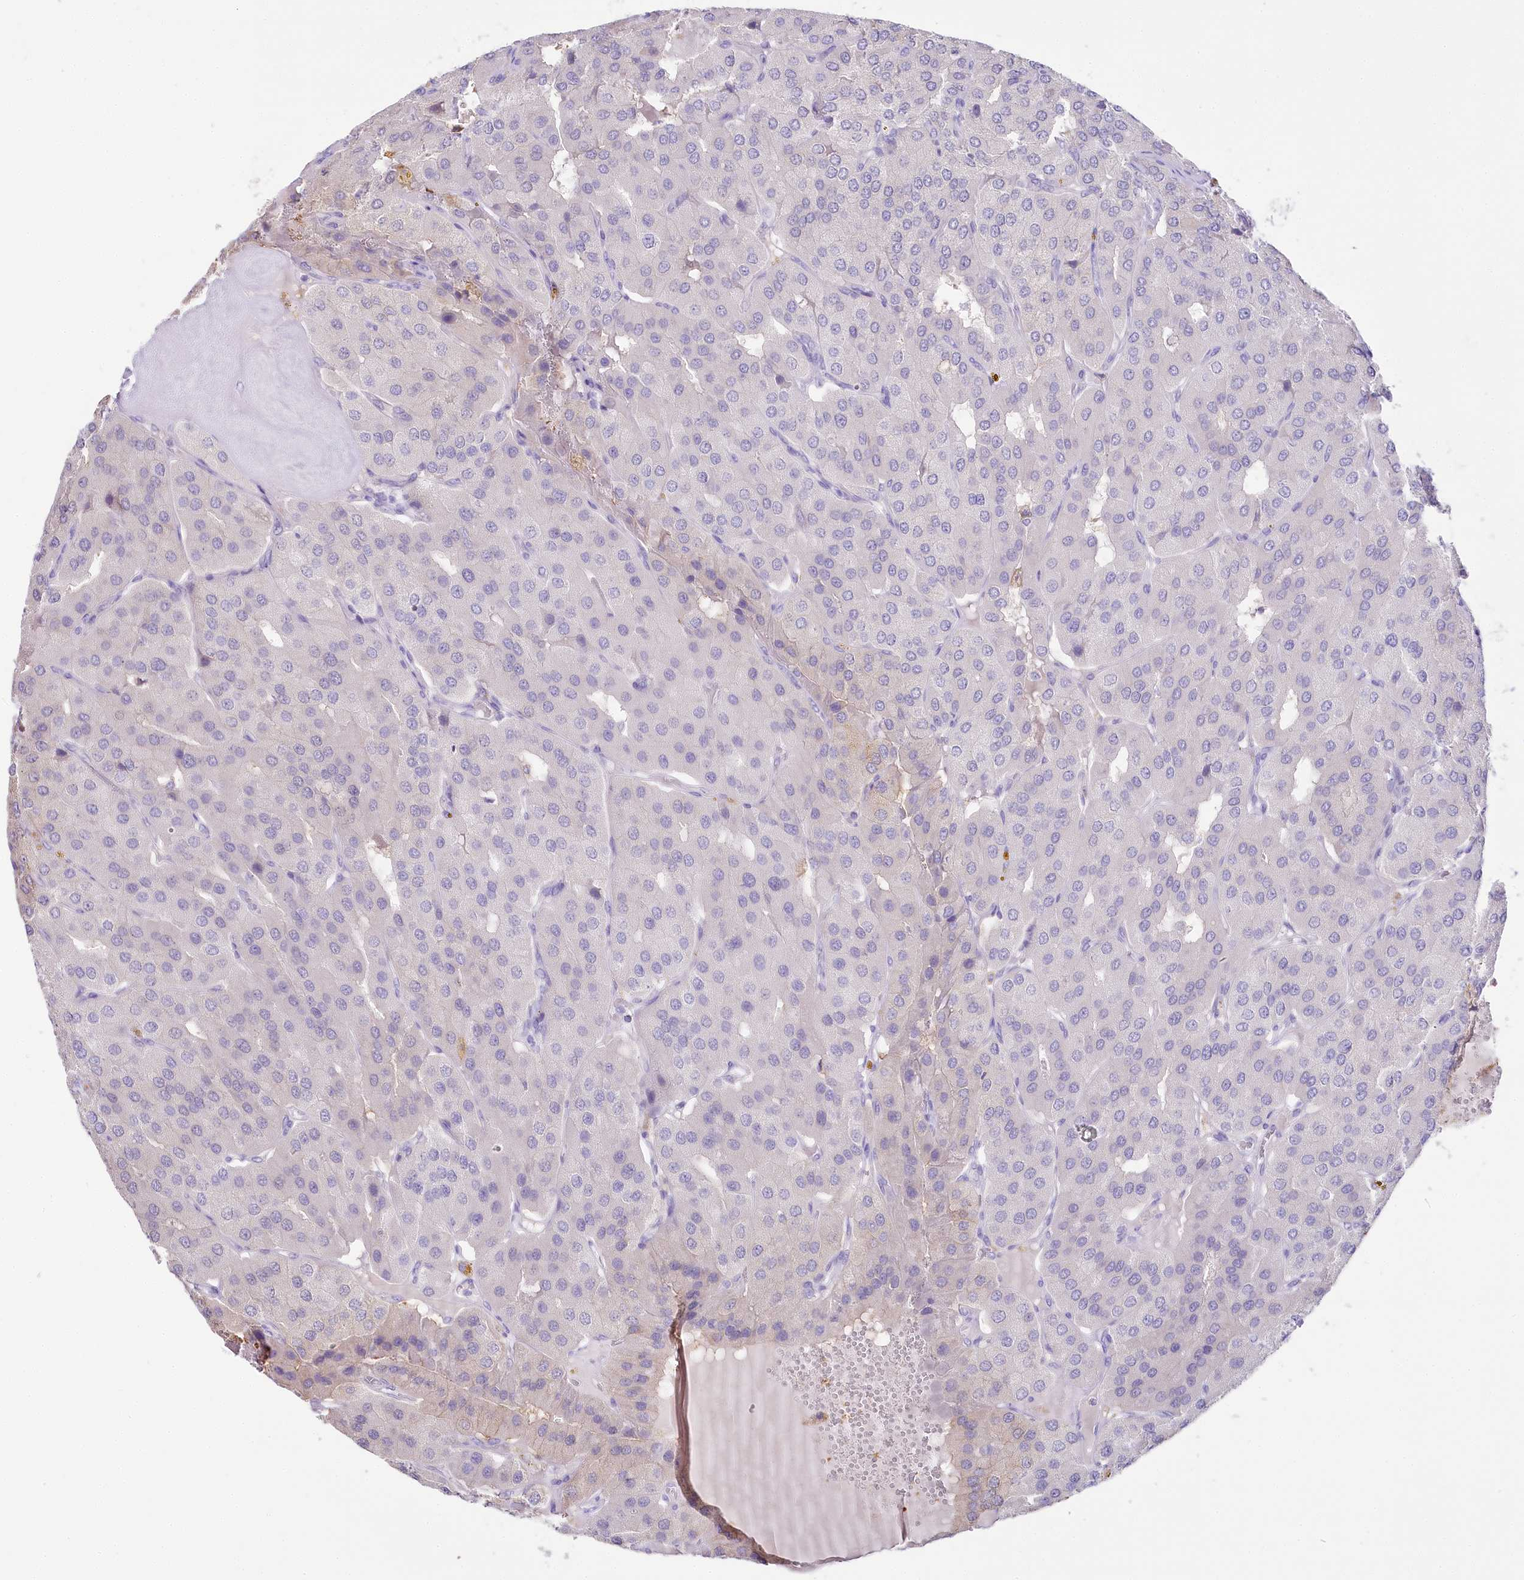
{"staining": {"intensity": "negative", "quantity": "none", "location": "none"}, "tissue": "parathyroid gland", "cell_type": "Glandular cells", "image_type": "normal", "snomed": [{"axis": "morphology", "description": "Normal tissue, NOS"}, {"axis": "morphology", "description": "Adenoma, NOS"}, {"axis": "topography", "description": "Parathyroid gland"}], "caption": "IHC image of normal parathyroid gland: parathyroid gland stained with DAB exhibits no significant protein staining in glandular cells.", "gene": "MYOZ1", "patient": {"sex": "female", "age": 86}}